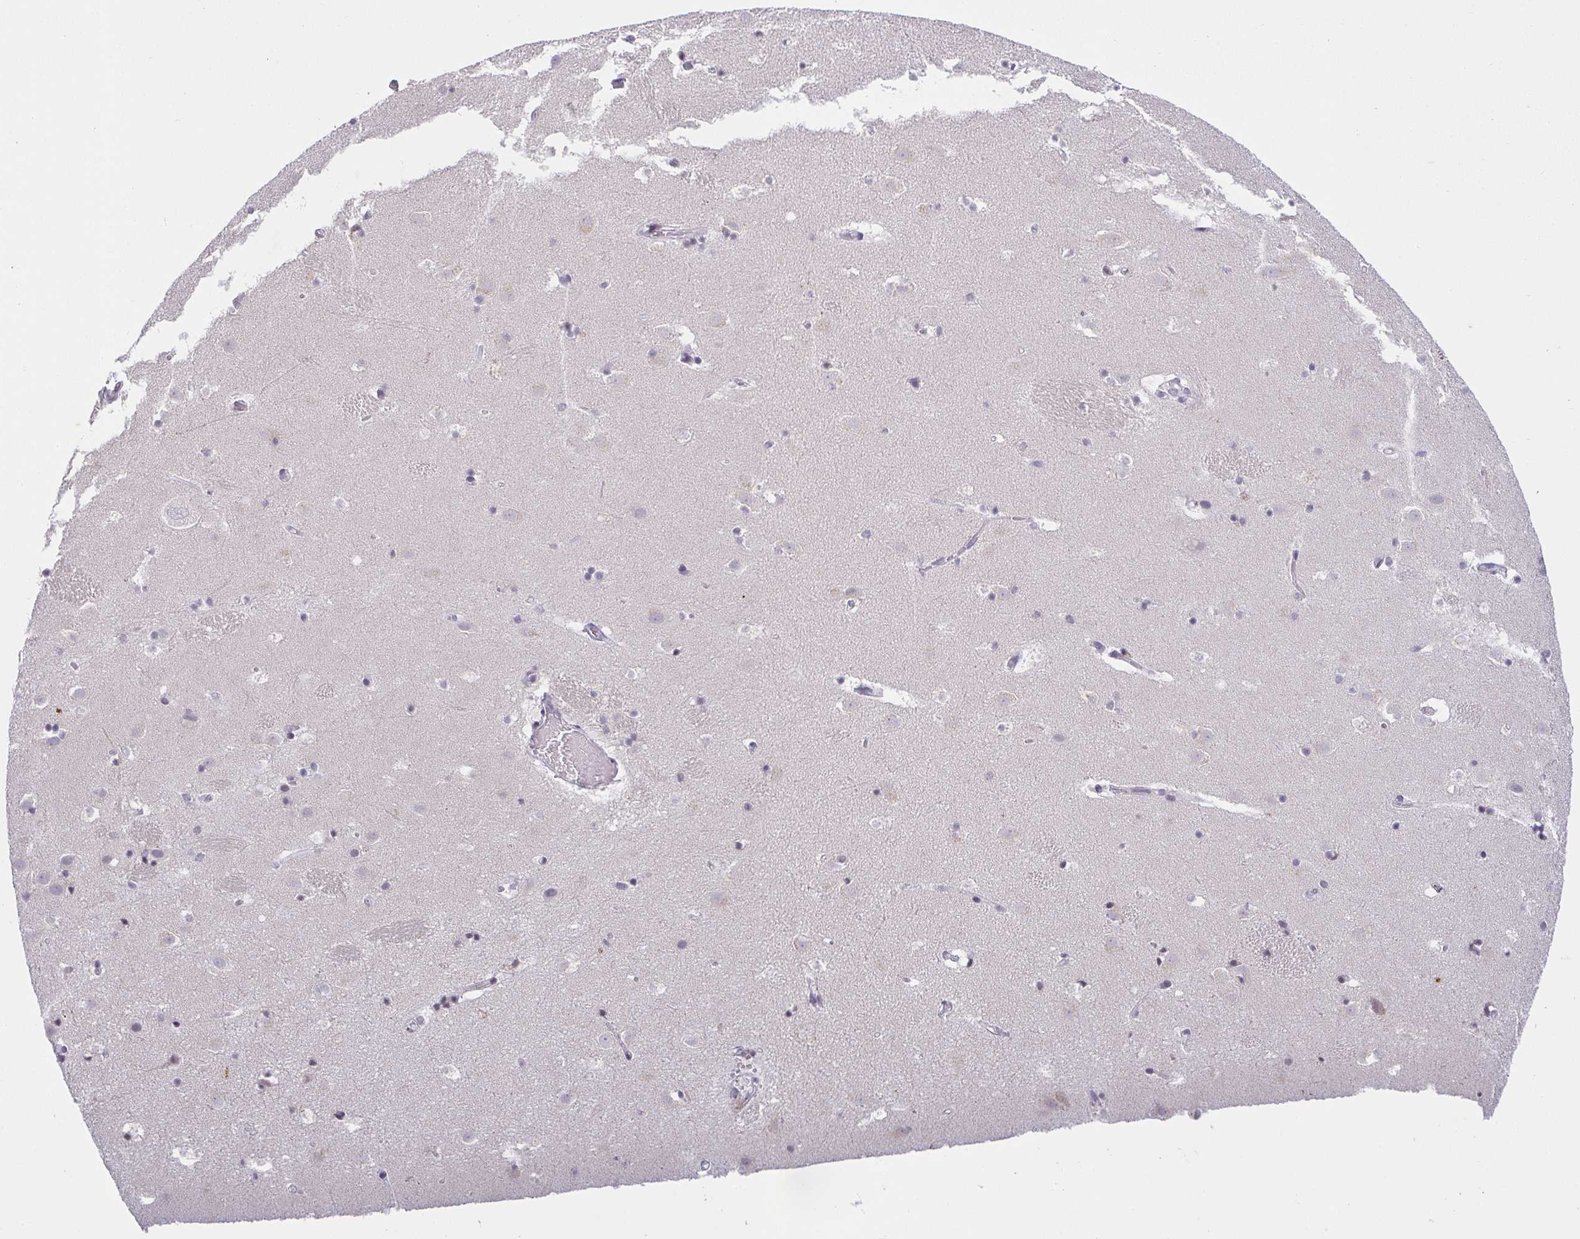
{"staining": {"intensity": "negative", "quantity": "none", "location": "none"}, "tissue": "caudate", "cell_type": "Glial cells", "image_type": "normal", "snomed": [{"axis": "morphology", "description": "Normal tissue, NOS"}, {"axis": "topography", "description": "Lateral ventricle wall"}], "caption": "Immunohistochemistry (IHC) histopathology image of normal caudate stained for a protein (brown), which exhibits no staining in glial cells.", "gene": "CACNA1S", "patient": {"sex": "male", "age": 37}}